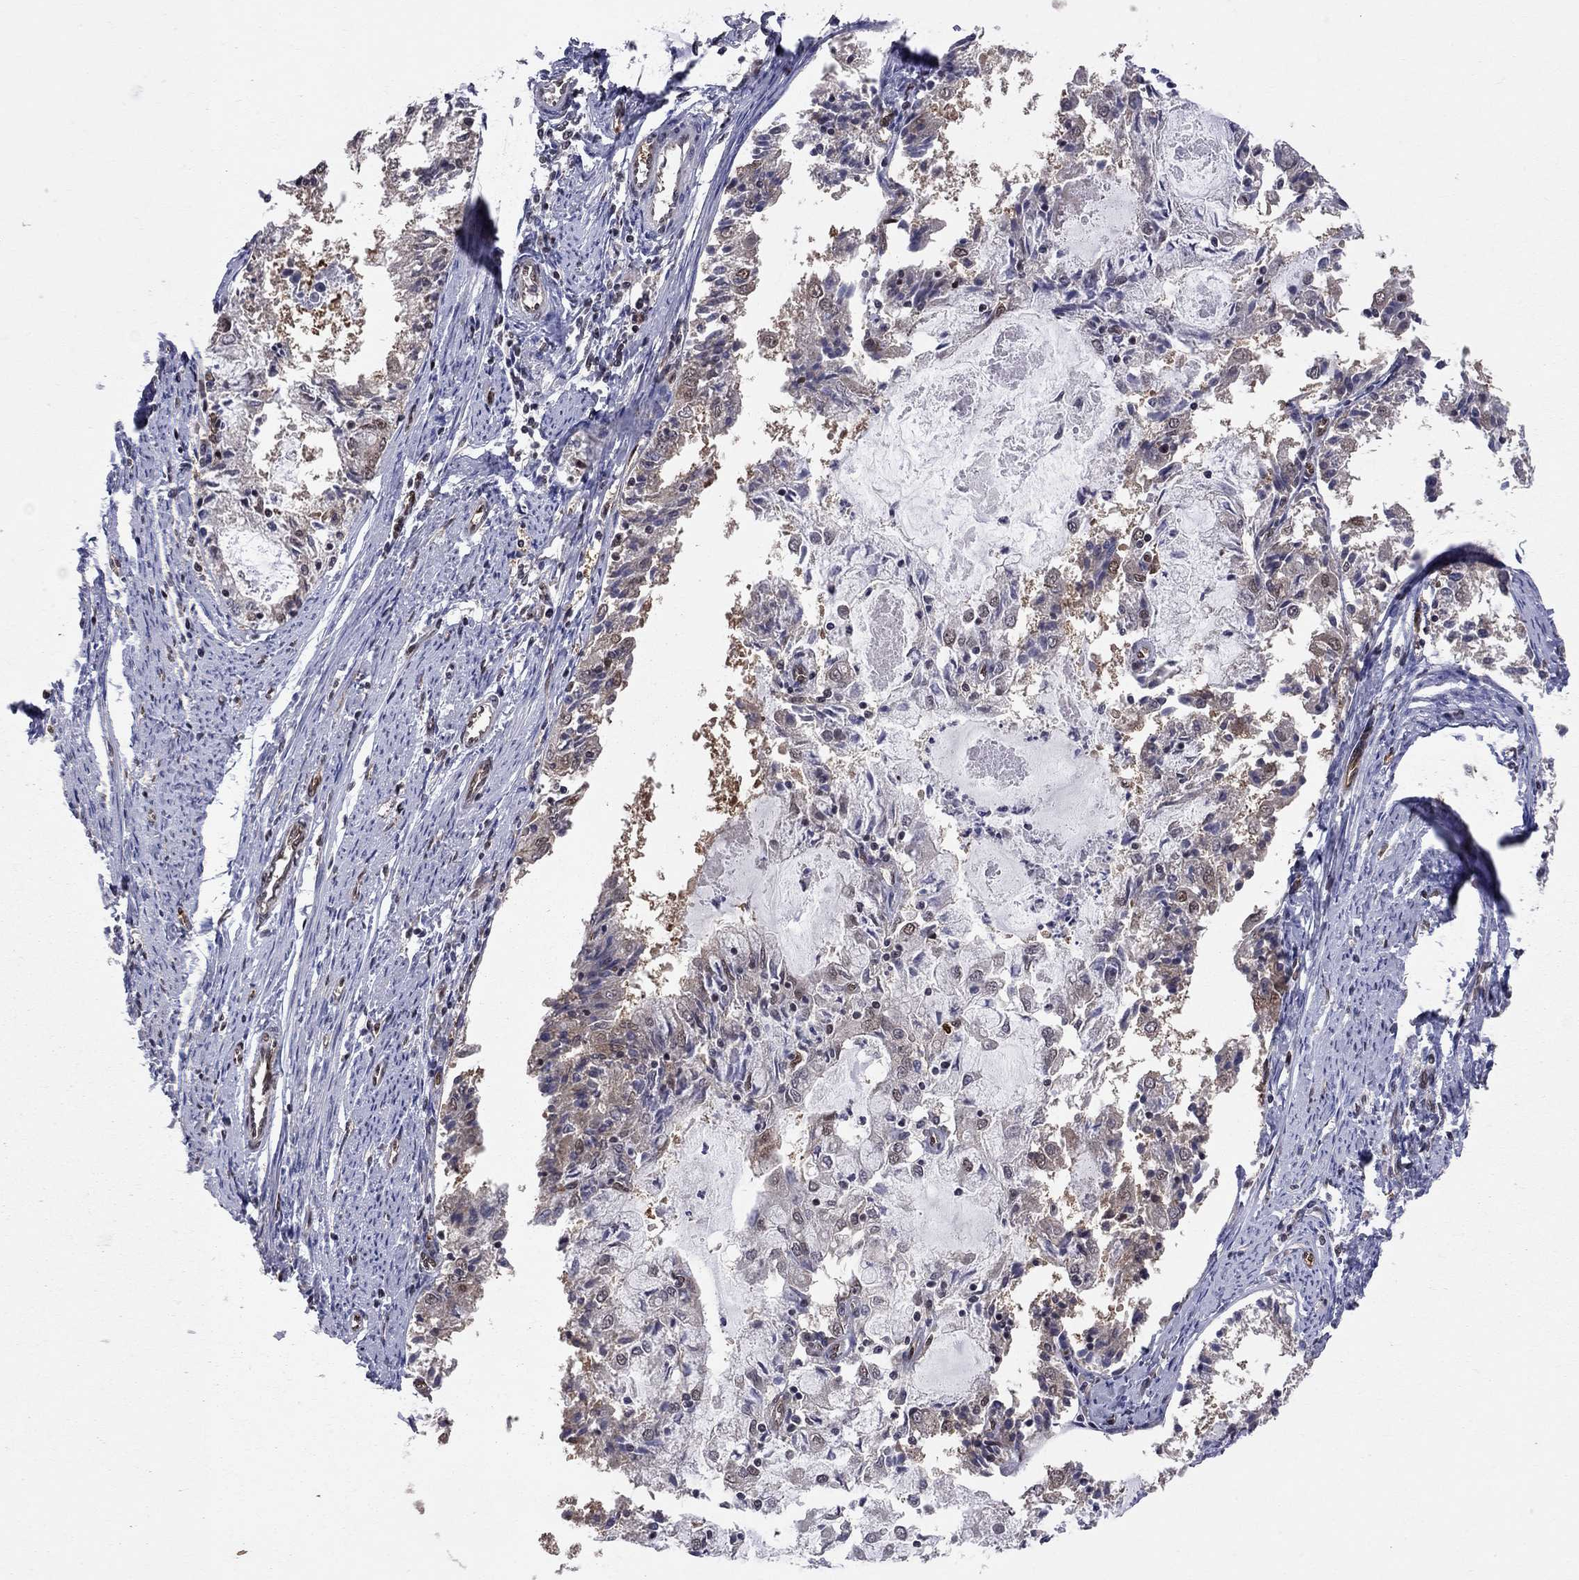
{"staining": {"intensity": "moderate", "quantity": "<25%", "location": "cytoplasmic/membranous,nuclear"}, "tissue": "endometrial cancer", "cell_type": "Tumor cells", "image_type": "cancer", "snomed": [{"axis": "morphology", "description": "Adenocarcinoma, NOS"}, {"axis": "topography", "description": "Endometrium"}], "caption": "Immunohistochemical staining of adenocarcinoma (endometrial) exhibits moderate cytoplasmic/membranous and nuclear protein expression in about <25% of tumor cells.", "gene": "SAP30L", "patient": {"sex": "female", "age": 57}}